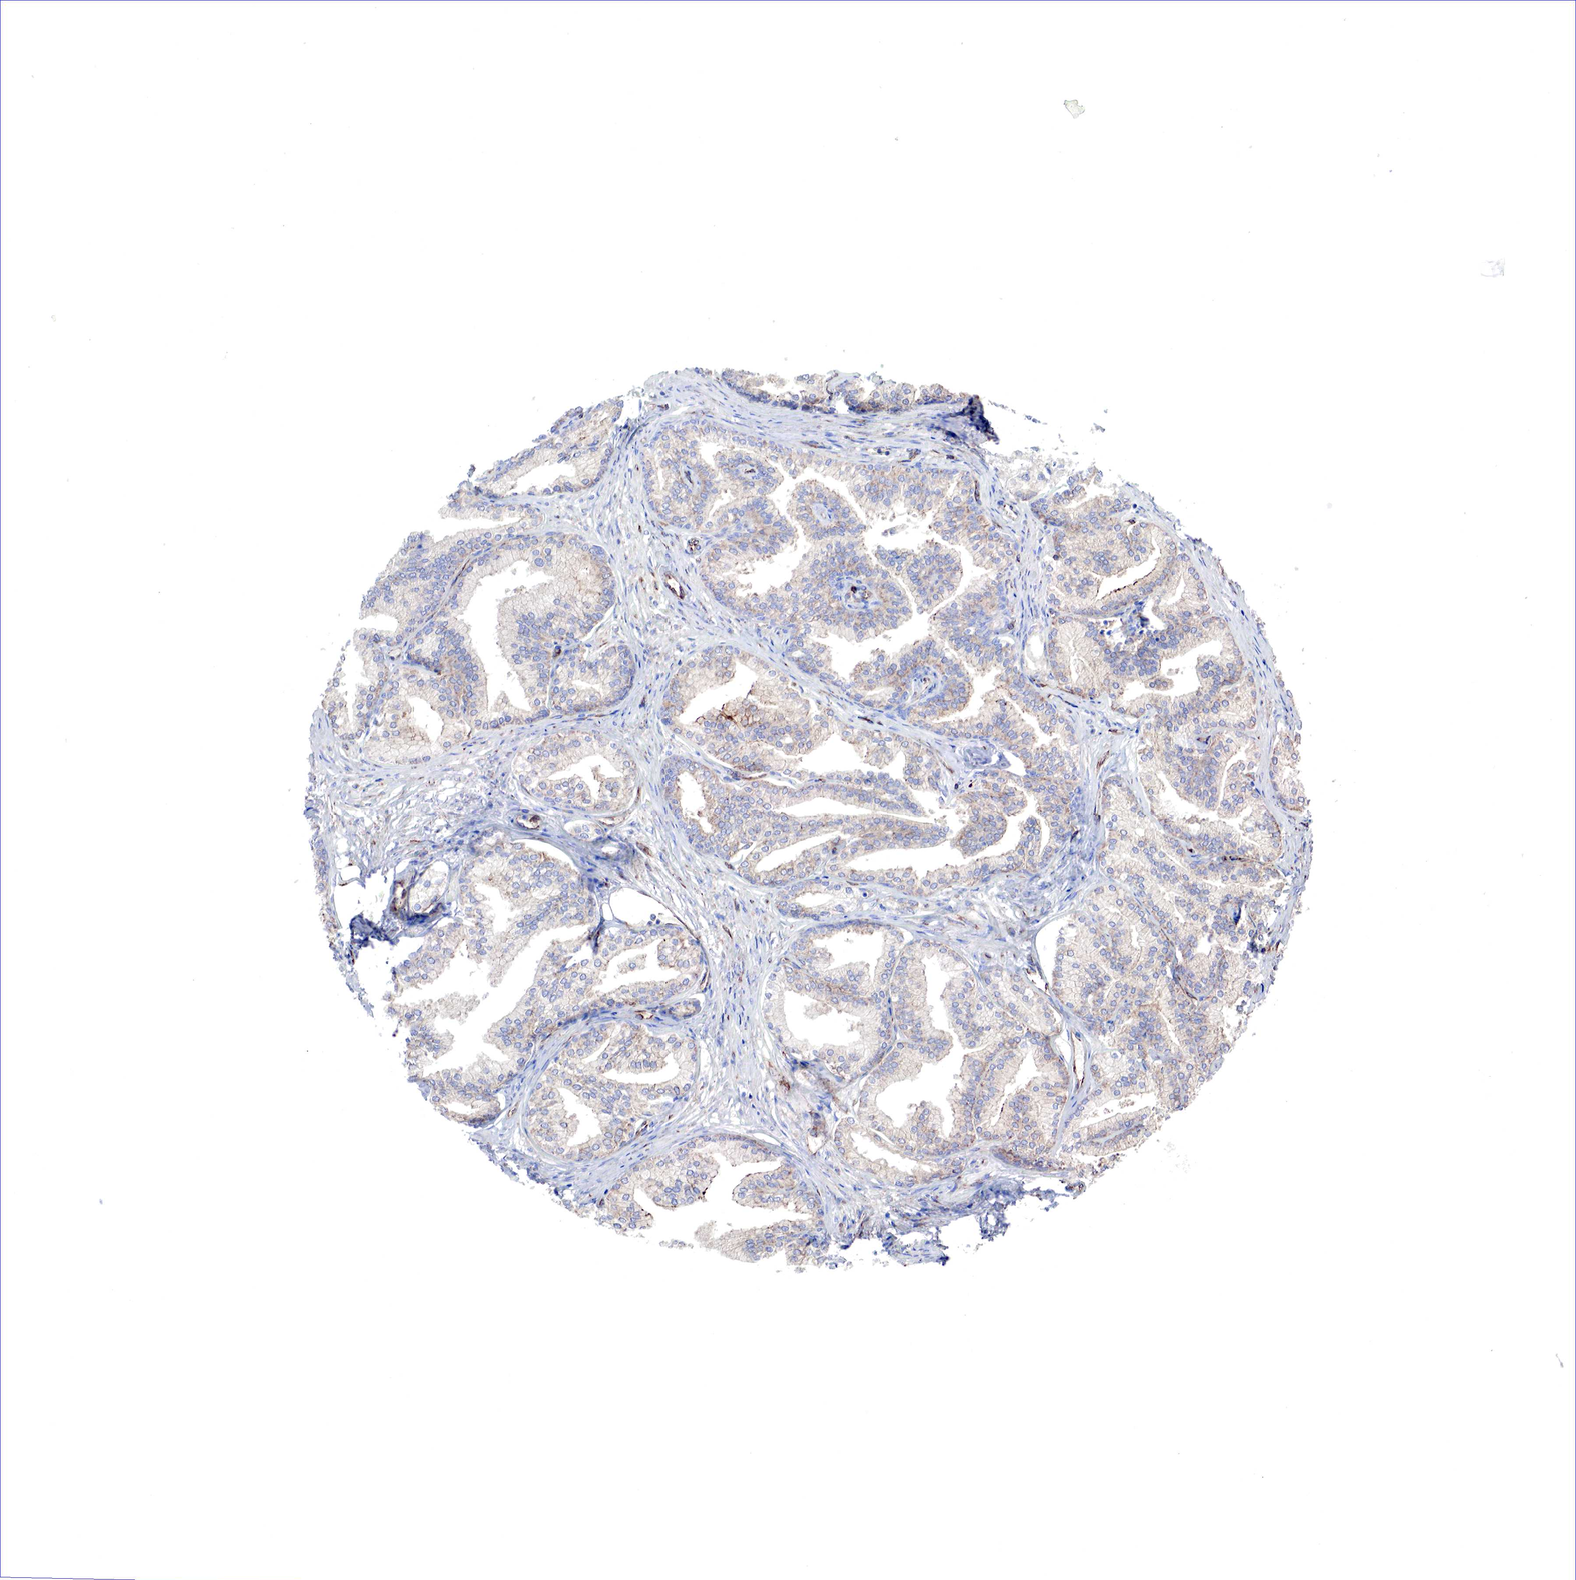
{"staining": {"intensity": "weak", "quantity": ">75%", "location": "cytoplasmic/membranous"}, "tissue": "prostate", "cell_type": "Glandular cells", "image_type": "normal", "snomed": [{"axis": "morphology", "description": "Normal tissue, NOS"}, {"axis": "topography", "description": "Prostate"}], "caption": "Immunohistochemical staining of unremarkable human prostate reveals low levels of weak cytoplasmic/membranous positivity in approximately >75% of glandular cells. Using DAB (3,3'-diaminobenzidine) (brown) and hematoxylin (blue) stains, captured at high magnification using brightfield microscopy.", "gene": "MSN", "patient": {"sex": "male", "age": 68}}